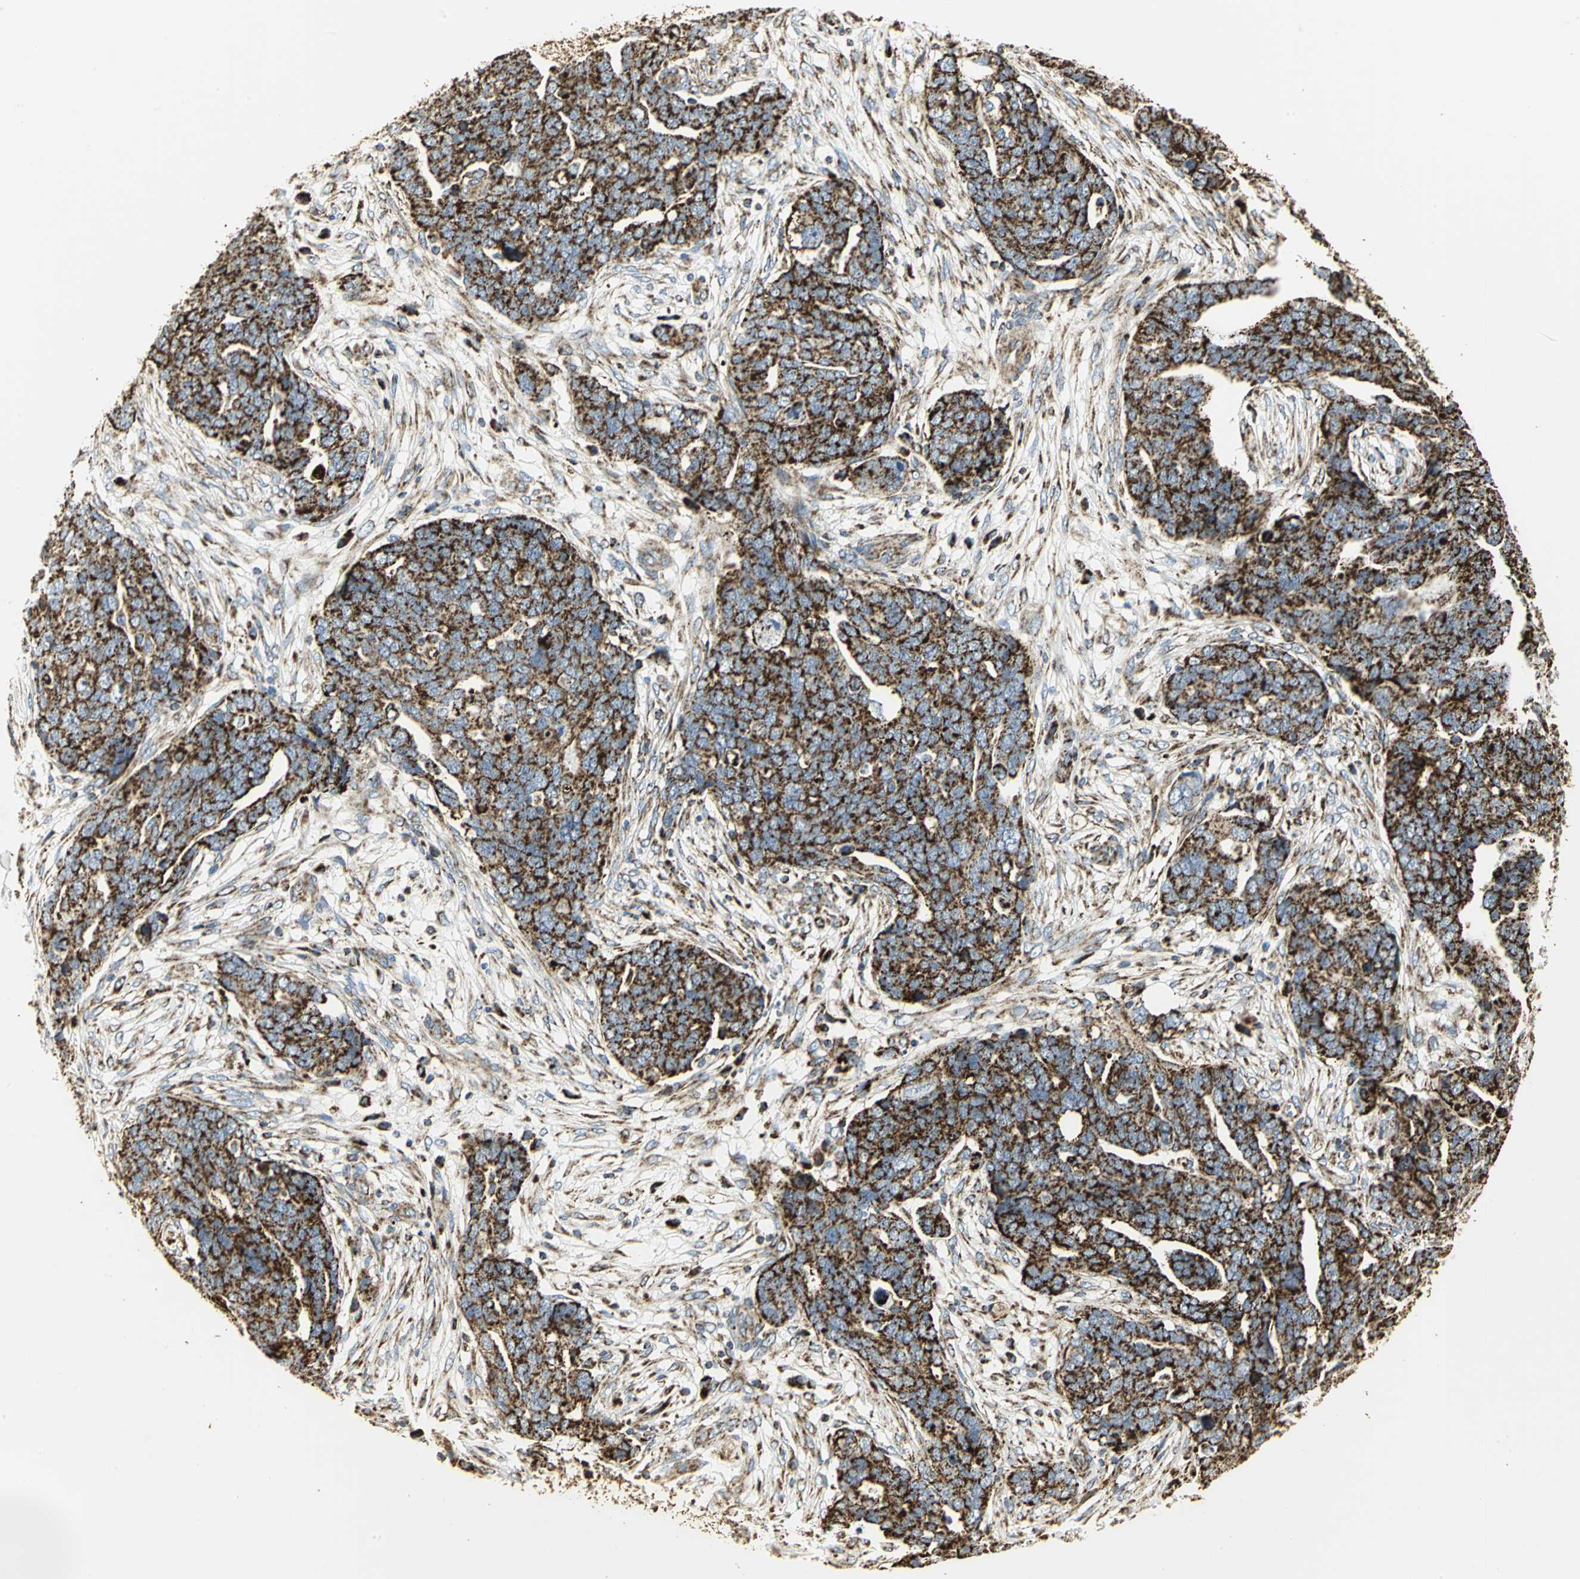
{"staining": {"intensity": "strong", "quantity": ">75%", "location": "cytoplasmic/membranous"}, "tissue": "ovarian cancer", "cell_type": "Tumor cells", "image_type": "cancer", "snomed": [{"axis": "morphology", "description": "Normal tissue, NOS"}, {"axis": "morphology", "description": "Cystadenocarcinoma, serous, NOS"}, {"axis": "topography", "description": "Fallopian tube"}, {"axis": "topography", "description": "Ovary"}], "caption": "Ovarian cancer (serous cystadenocarcinoma) was stained to show a protein in brown. There is high levels of strong cytoplasmic/membranous staining in approximately >75% of tumor cells.", "gene": "VDAC1", "patient": {"sex": "female", "age": 56}}